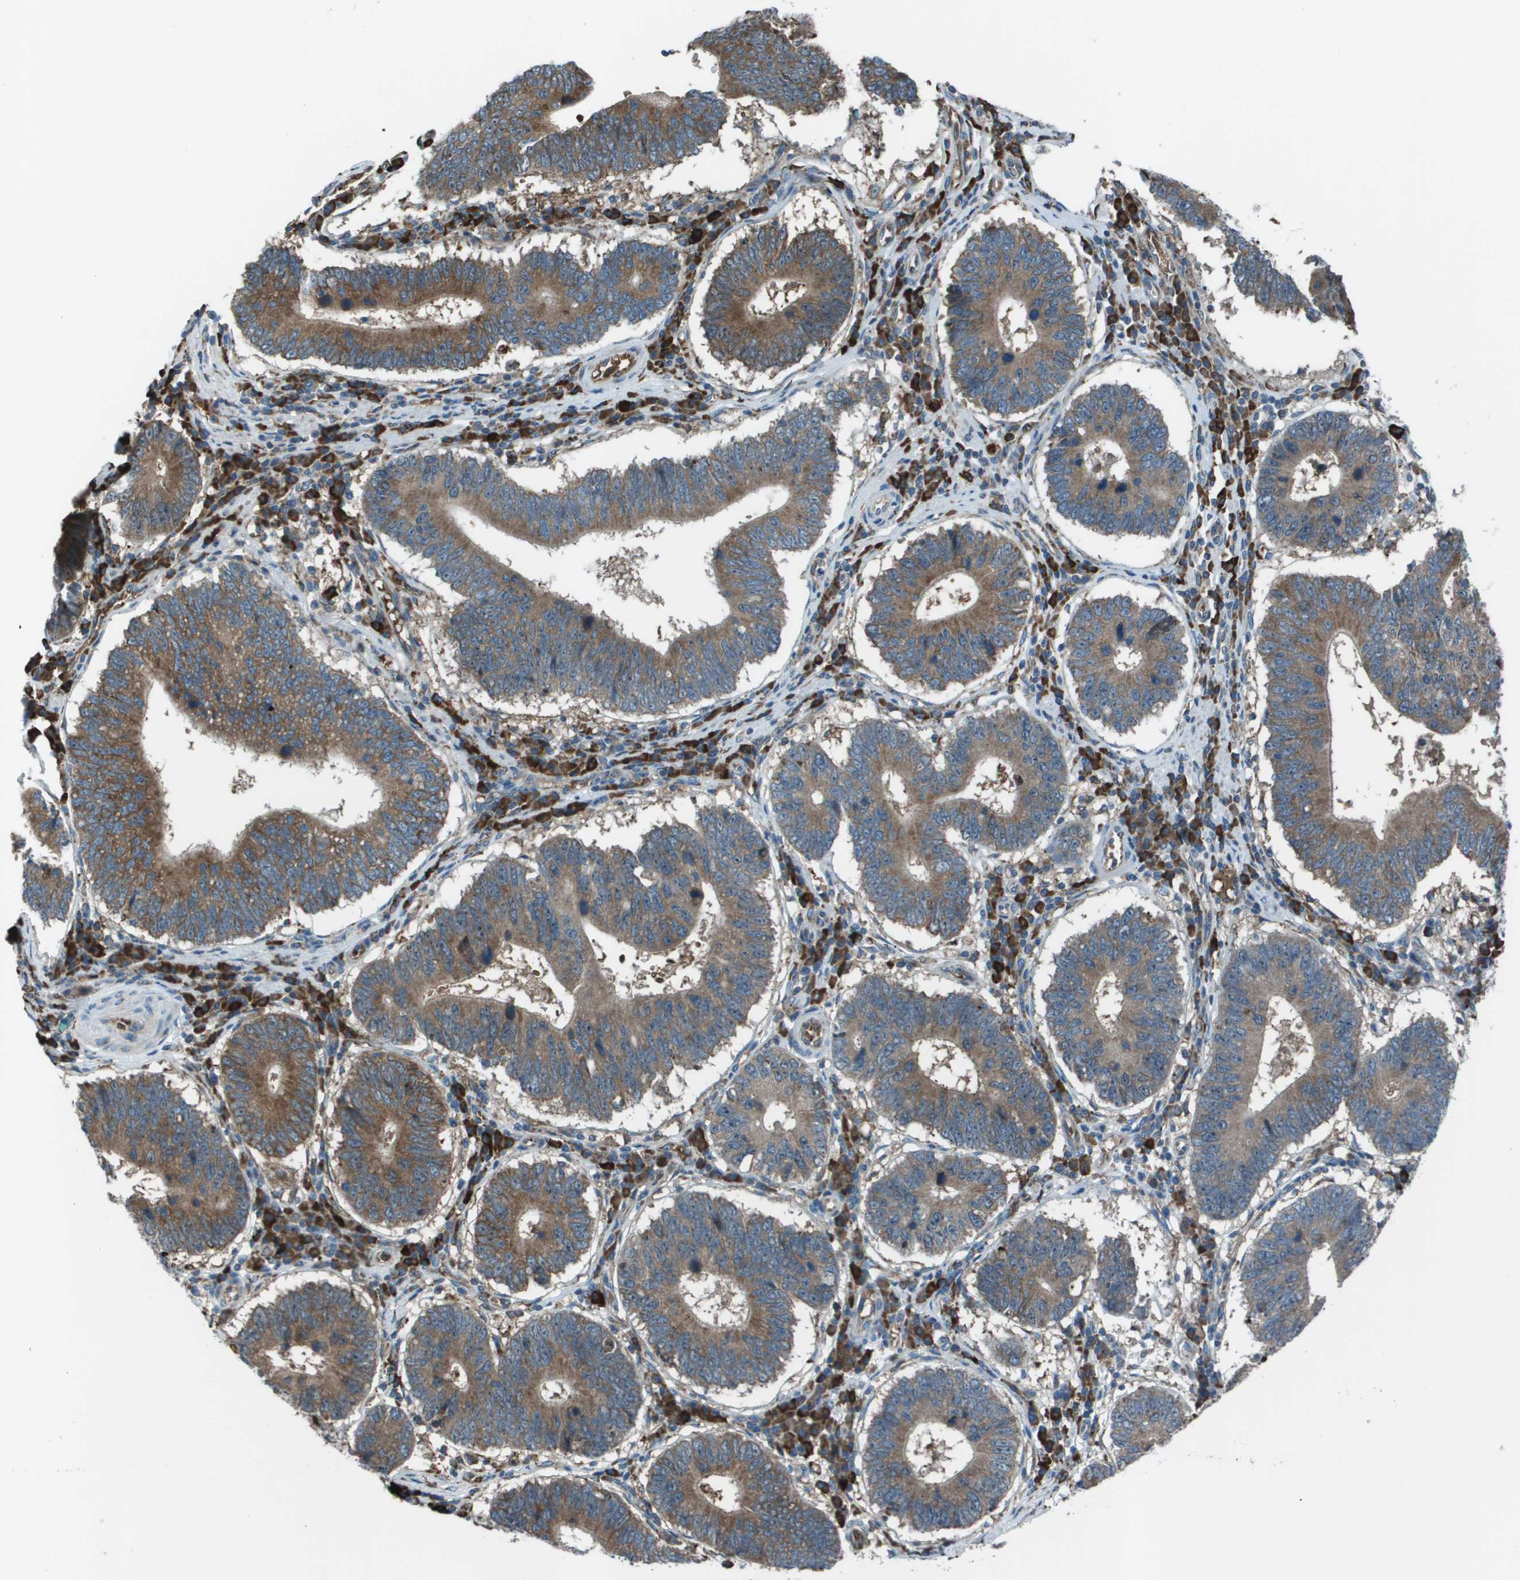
{"staining": {"intensity": "moderate", "quantity": ">75%", "location": "cytoplasmic/membranous"}, "tissue": "stomach cancer", "cell_type": "Tumor cells", "image_type": "cancer", "snomed": [{"axis": "morphology", "description": "Adenocarcinoma, NOS"}, {"axis": "topography", "description": "Stomach"}], "caption": "The immunohistochemical stain highlights moderate cytoplasmic/membranous positivity in tumor cells of adenocarcinoma (stomach) tissue.", "gene": "UTS2", "patient": {"sex": "male", "age": 59}}